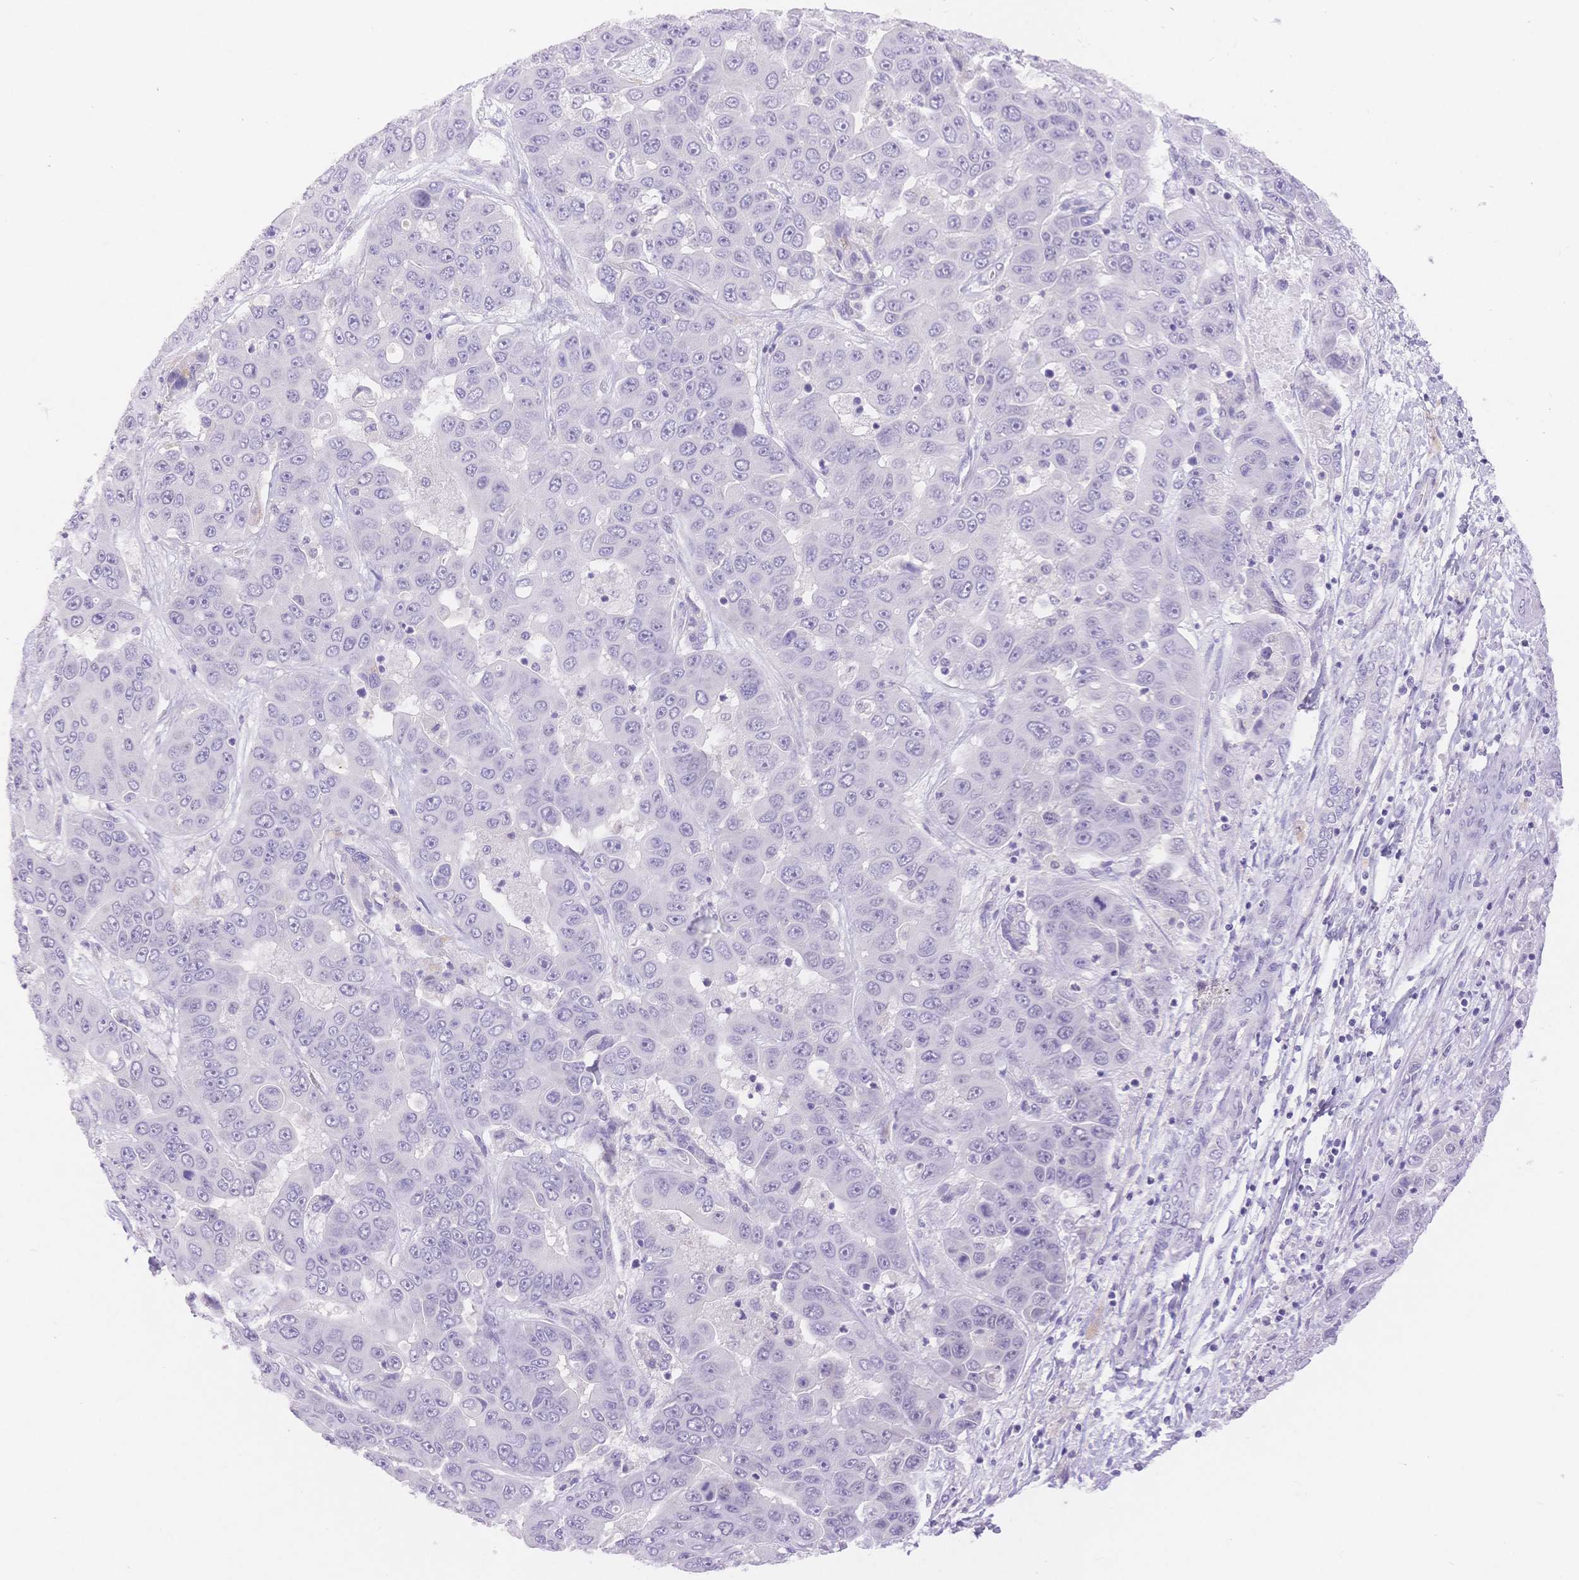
{"staining": {"intensity": "negative", "quantity": "none", "location": "none"}, "tissue": "liver cancer", "cell_type": "Tumor cells", "image_type": "cancer", "snomed": [{"axis": "morphology", "description": "Cholangiocarcinoma"}, {"axis": "topography", "description": "Liver"}], "caption": "Immunohistochemistry micrograph of neoplastic tissue: human liver cancer (cholangiocarcinoma) stained with DAB (3,3'-diaminobenzidine) shows no significant protein staining in tumor cells.", "gene": "MYOM1", "patient": {"sex": "female", "age": 52}}